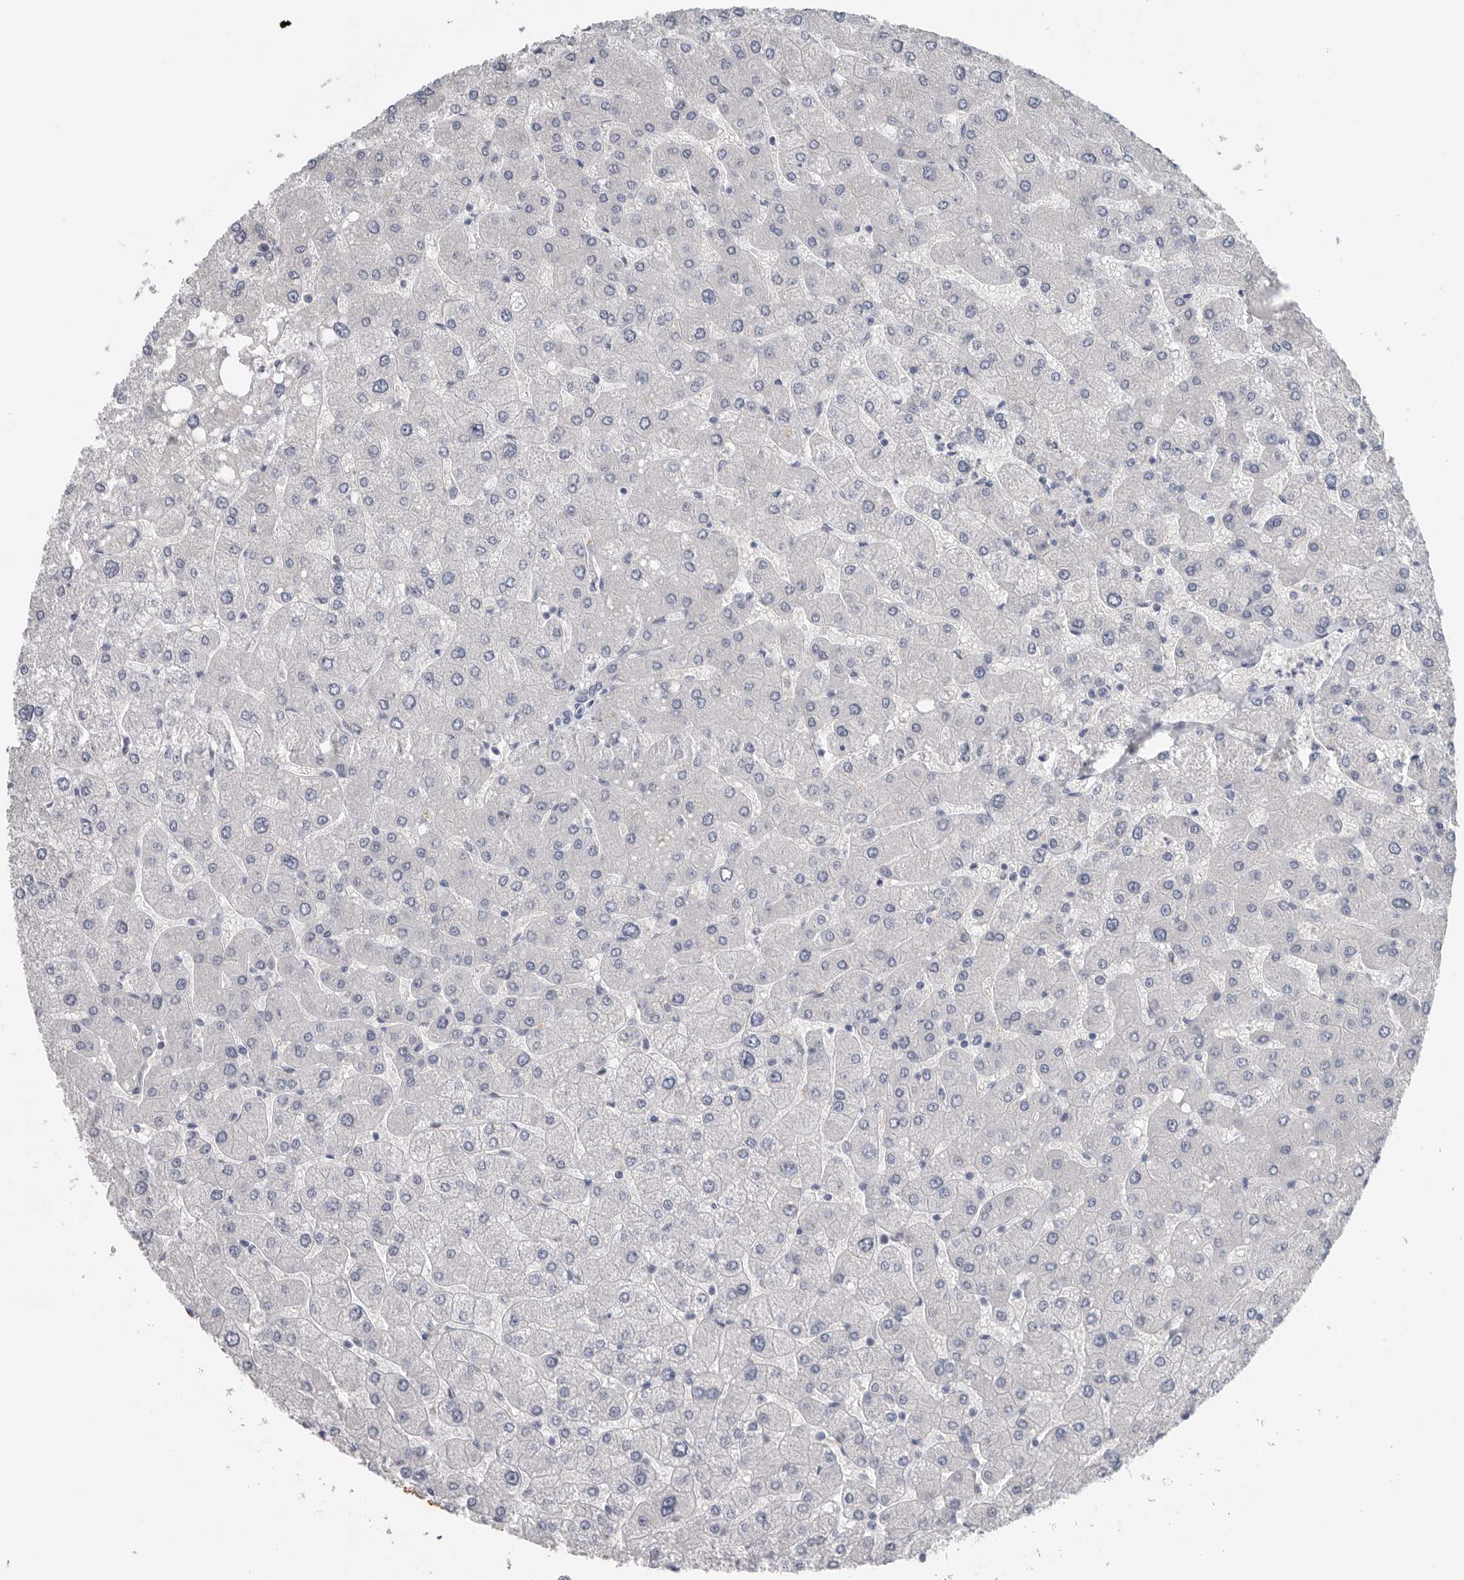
{"staining": {"intensity": "negative", "quantity": "none", "location": "none"}, "tissue": "liver", "cell_type": "Cholangiocytes", "image_type": "normal", "snomed": [{"axis": "morphology", "description": "Normal tissue, NOS"}, {"axis": "topography", "description": "Liver"}], "caption": "A photomicrograph of liver stained for a protein exhibits no brown staining in cholangiocytes.", "gene": "FABP6", "patient": {"sex": "male", "age": 55}}